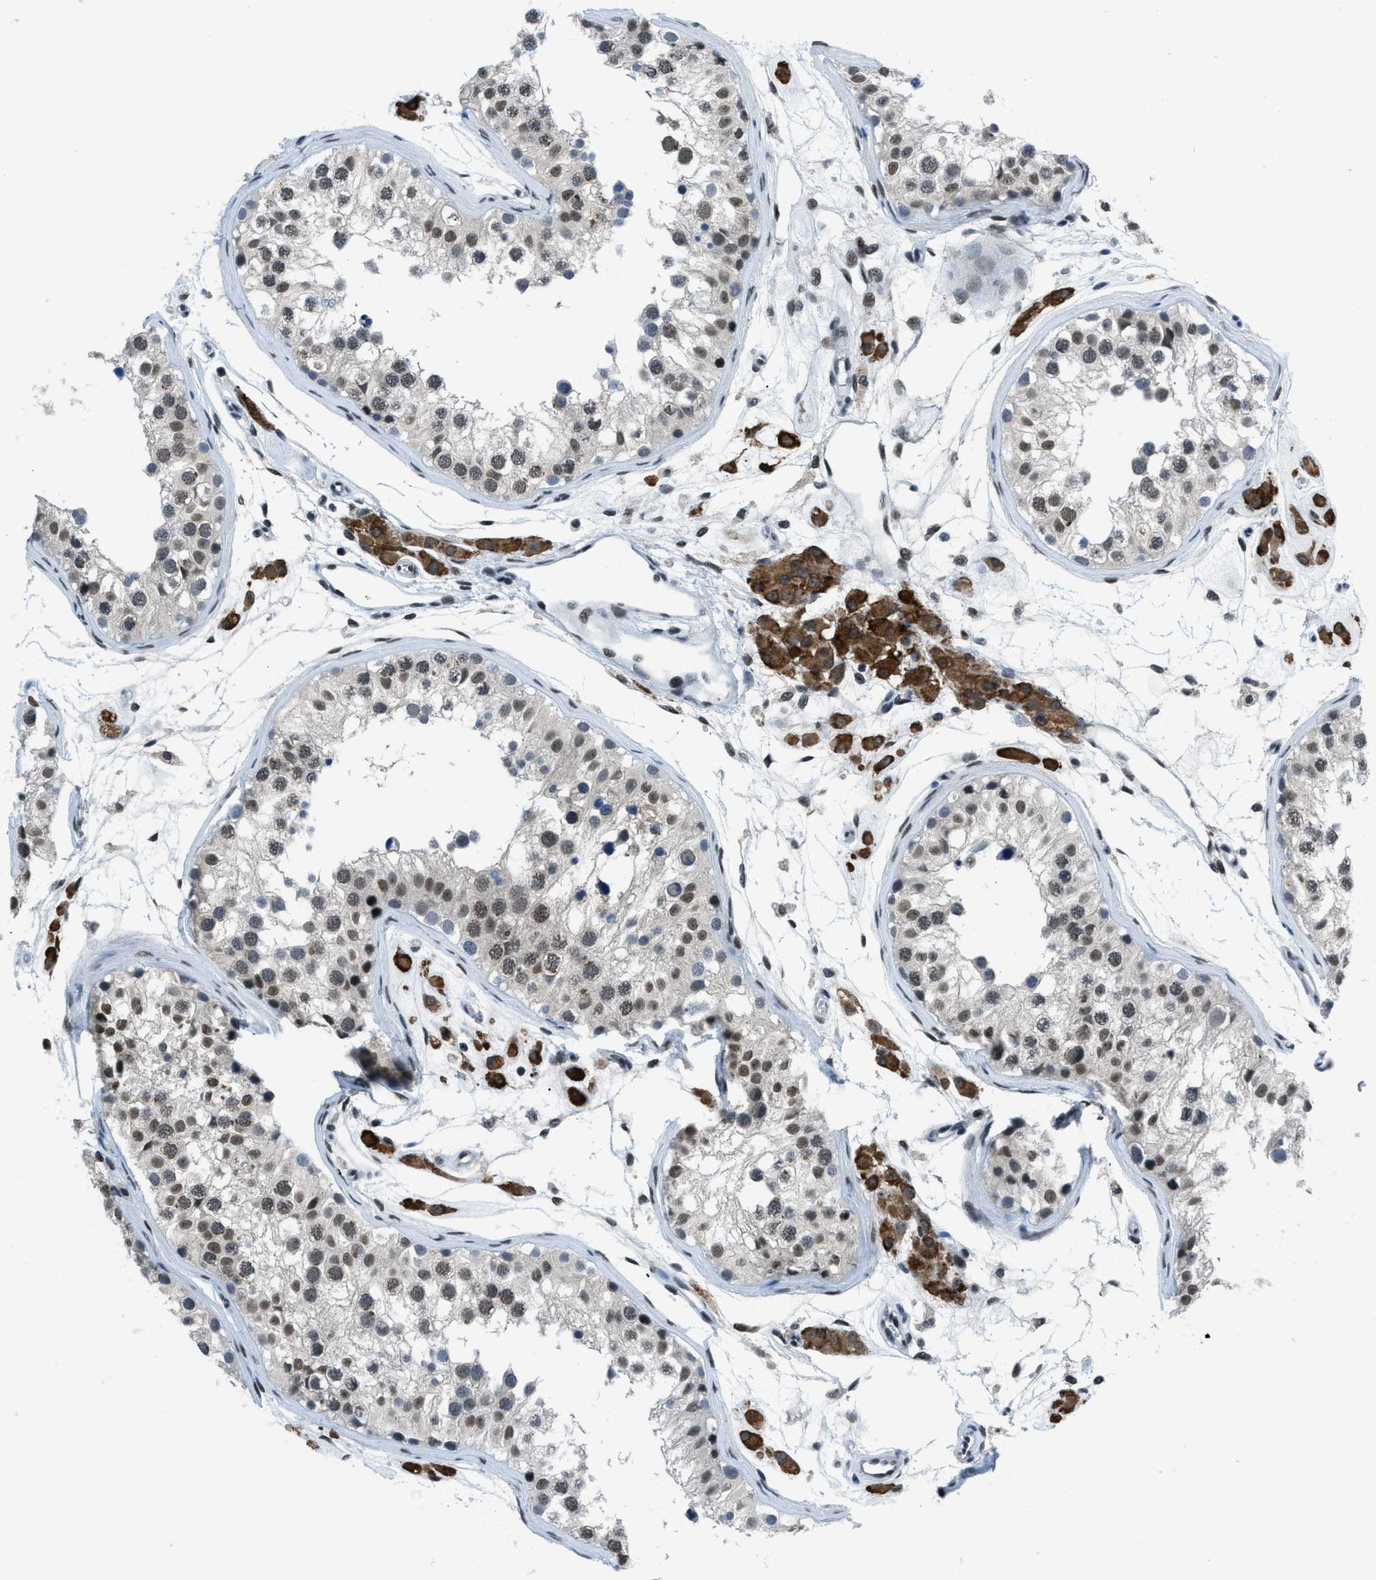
{"staining": {"intensity": "moderate", "quantity": ">75%", "location": "nuclear"}, "tissue": "testis", "cell_type": "Cells in seminiferous ducts", "image_type": "normal", "snomed": [{"axis": "morphology", "description": "Normal tissue, NOS"}, {"axis": "morphology", "description": "Adenocarcinoma, metastatic, NOS"}, {"axis": "topography", "description": "Testis"}], "caption": "DAB immunohistochemical staining of benign human testis reveals moderate nuclear protein staining in approximately >75% of cells in seminiferous ducts. (DAB = brown stain, brightfield microscopy at high magnification).", "gene": "GATAD2B", "patient": {"sex": "male", "age": 26}}